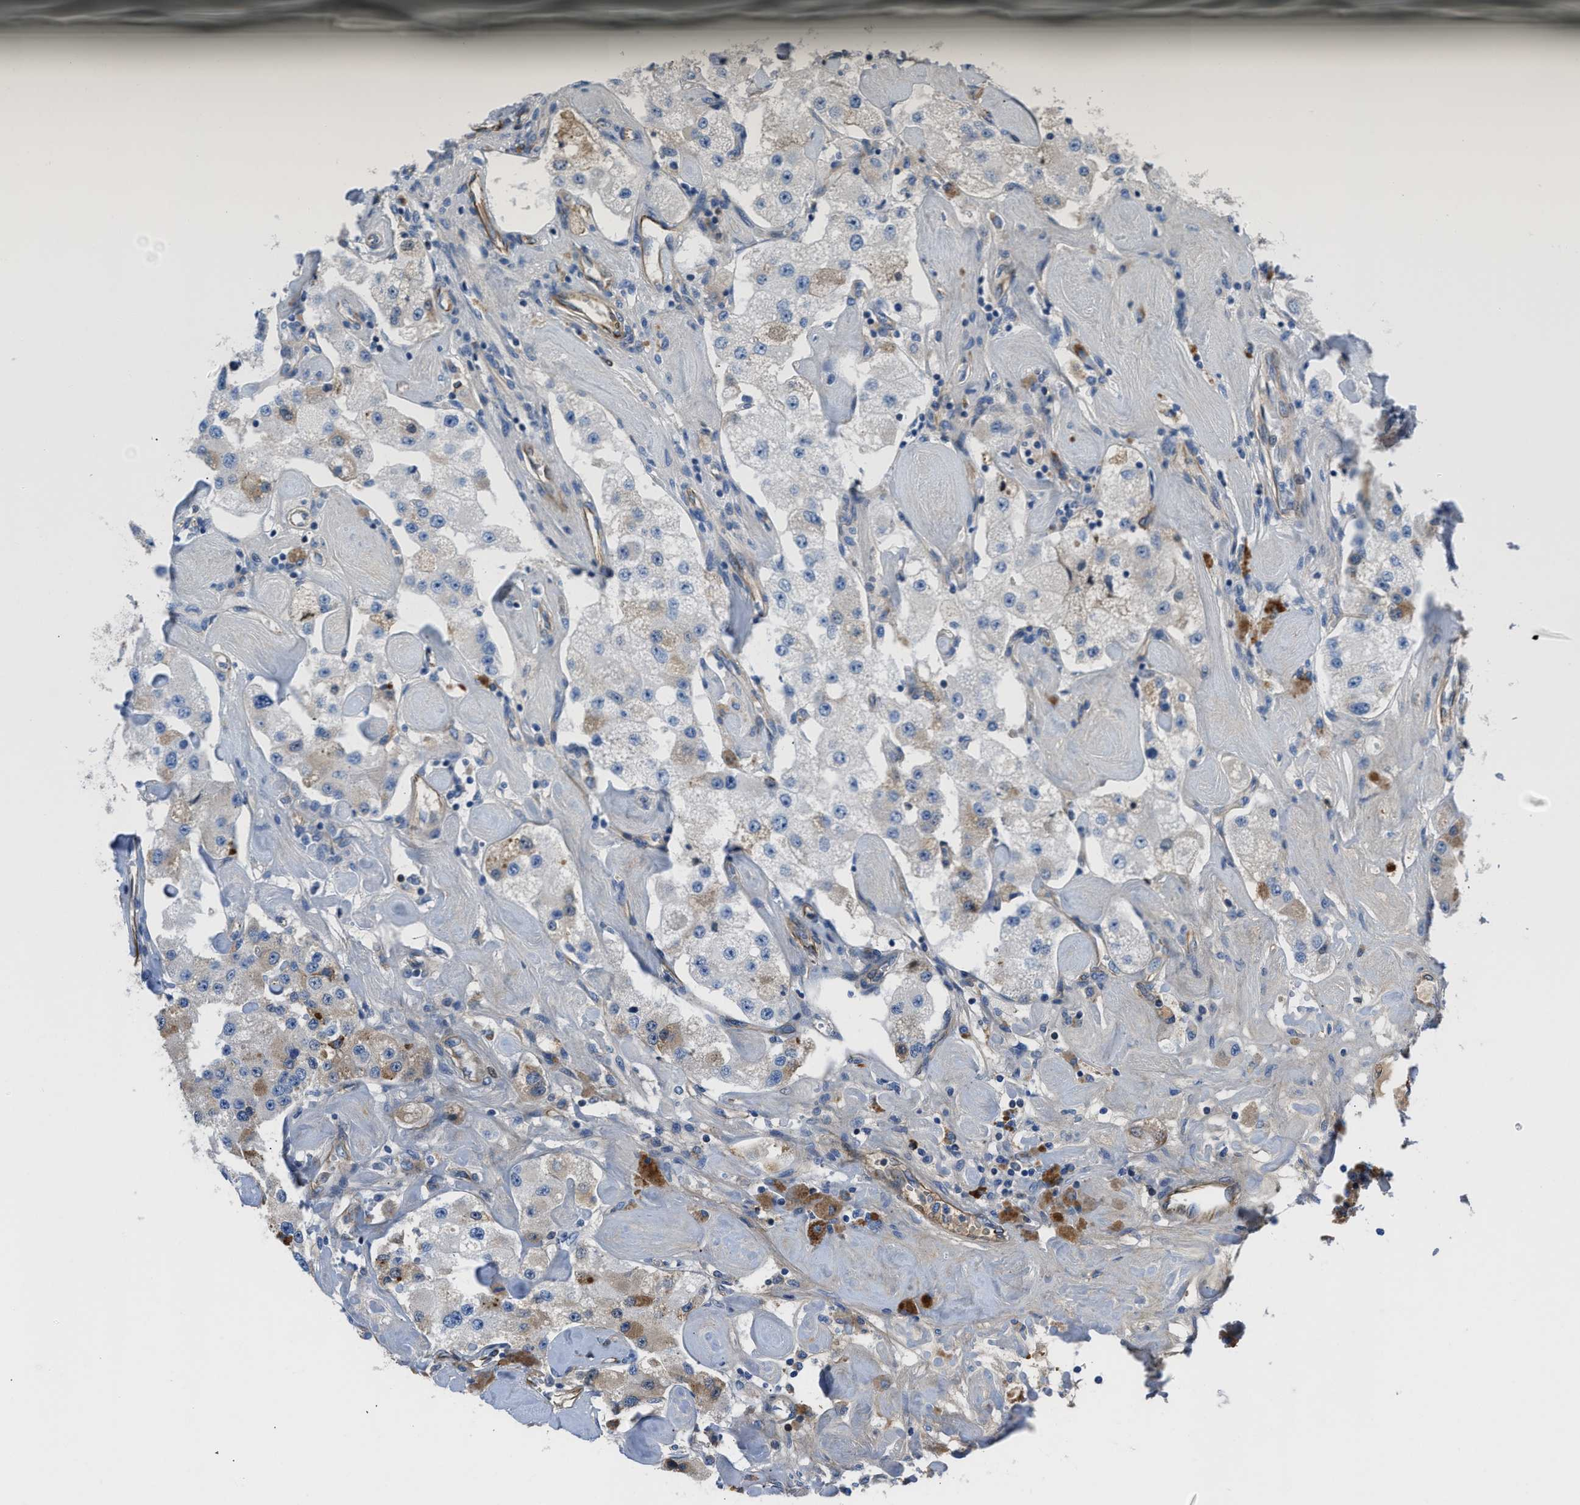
{"staining": {"intensity": "moderate", "quantity": "<25%", "location": "cytoplasmic/membranous"}, "tissue": "carcinoid", "cell_type": "Tumor cells", "image_type": "cancer", "snomed": [{"axis": "morphology", "description": "Carcinoid, malignant, NOS"}, {"axis": "topography", "description": "Pancreas"}], "caption": "Immunohistochemistry of human malignant carcinoid reveals low levels of moderate cytoplasmic/membranous expression in approximately <25% of tumor cells. Immunohistochemistry stains the protein of interest in brown and the nuclei are stained blue.", "gene": "HSPG2", "patient": {"sex": "male", "age": 41}}